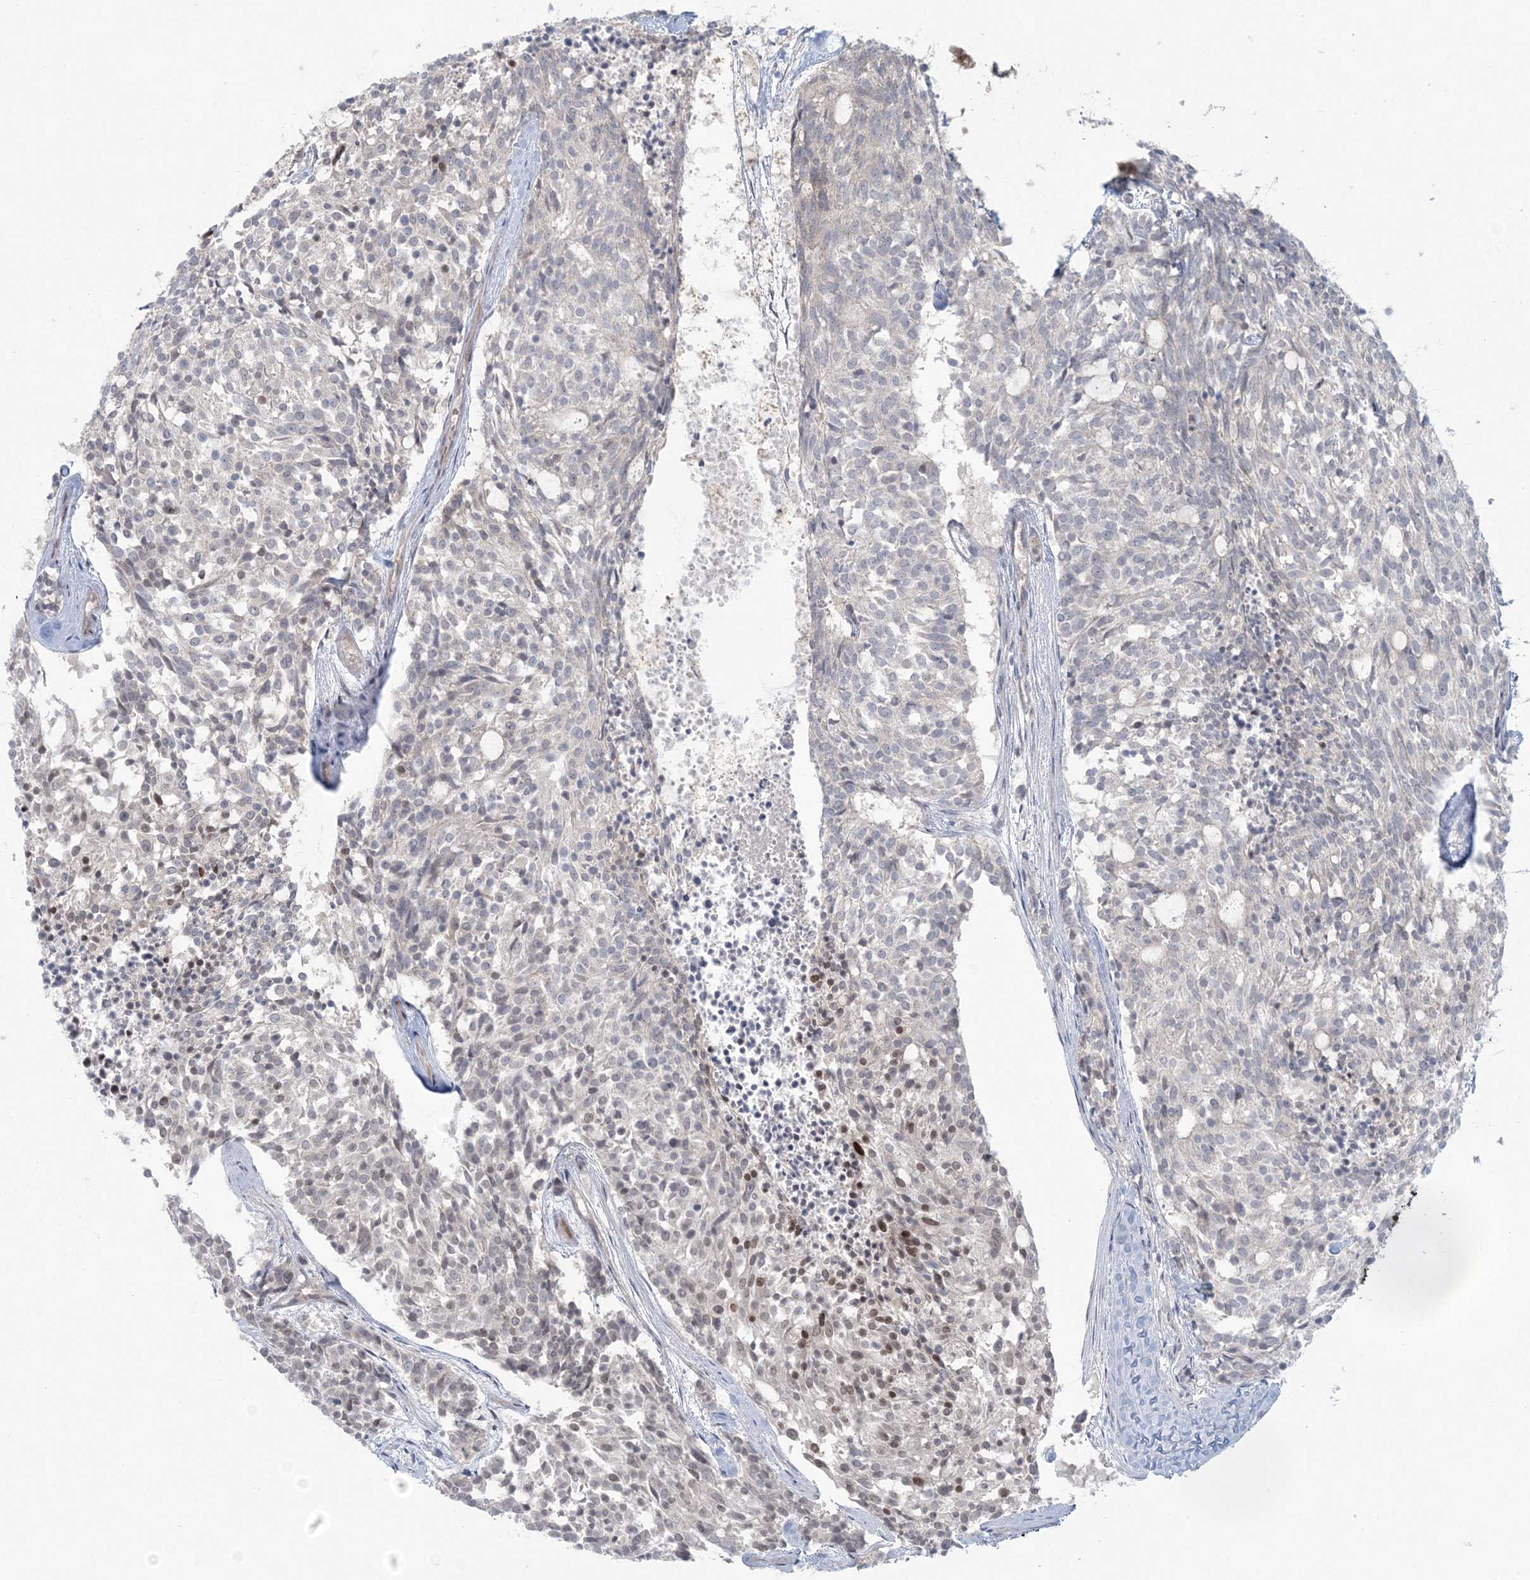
{"staining": {"intensity": "weak", "quantity": "<25%", "location": "nuclear"}, "tissue": "carcinoid", "cell_type": "Tumor cells", "image_type": "cancer", "snomed": [{"axis": "morphology", "description": "Carcinoid, malignant, NOS"}, {"axis": "topography", "description": "Pancreas"}], "caption": "Immunohistochemistry (IHC) micrograph of neoplastic tissue: carcinoid (malignant) stained with DAB (3,3'-diaminobenzidine) exhibits no significant protein positivity in tumor cells.", "gene": "NRBP2", "patient": {"sex": "female", "age": 54}}